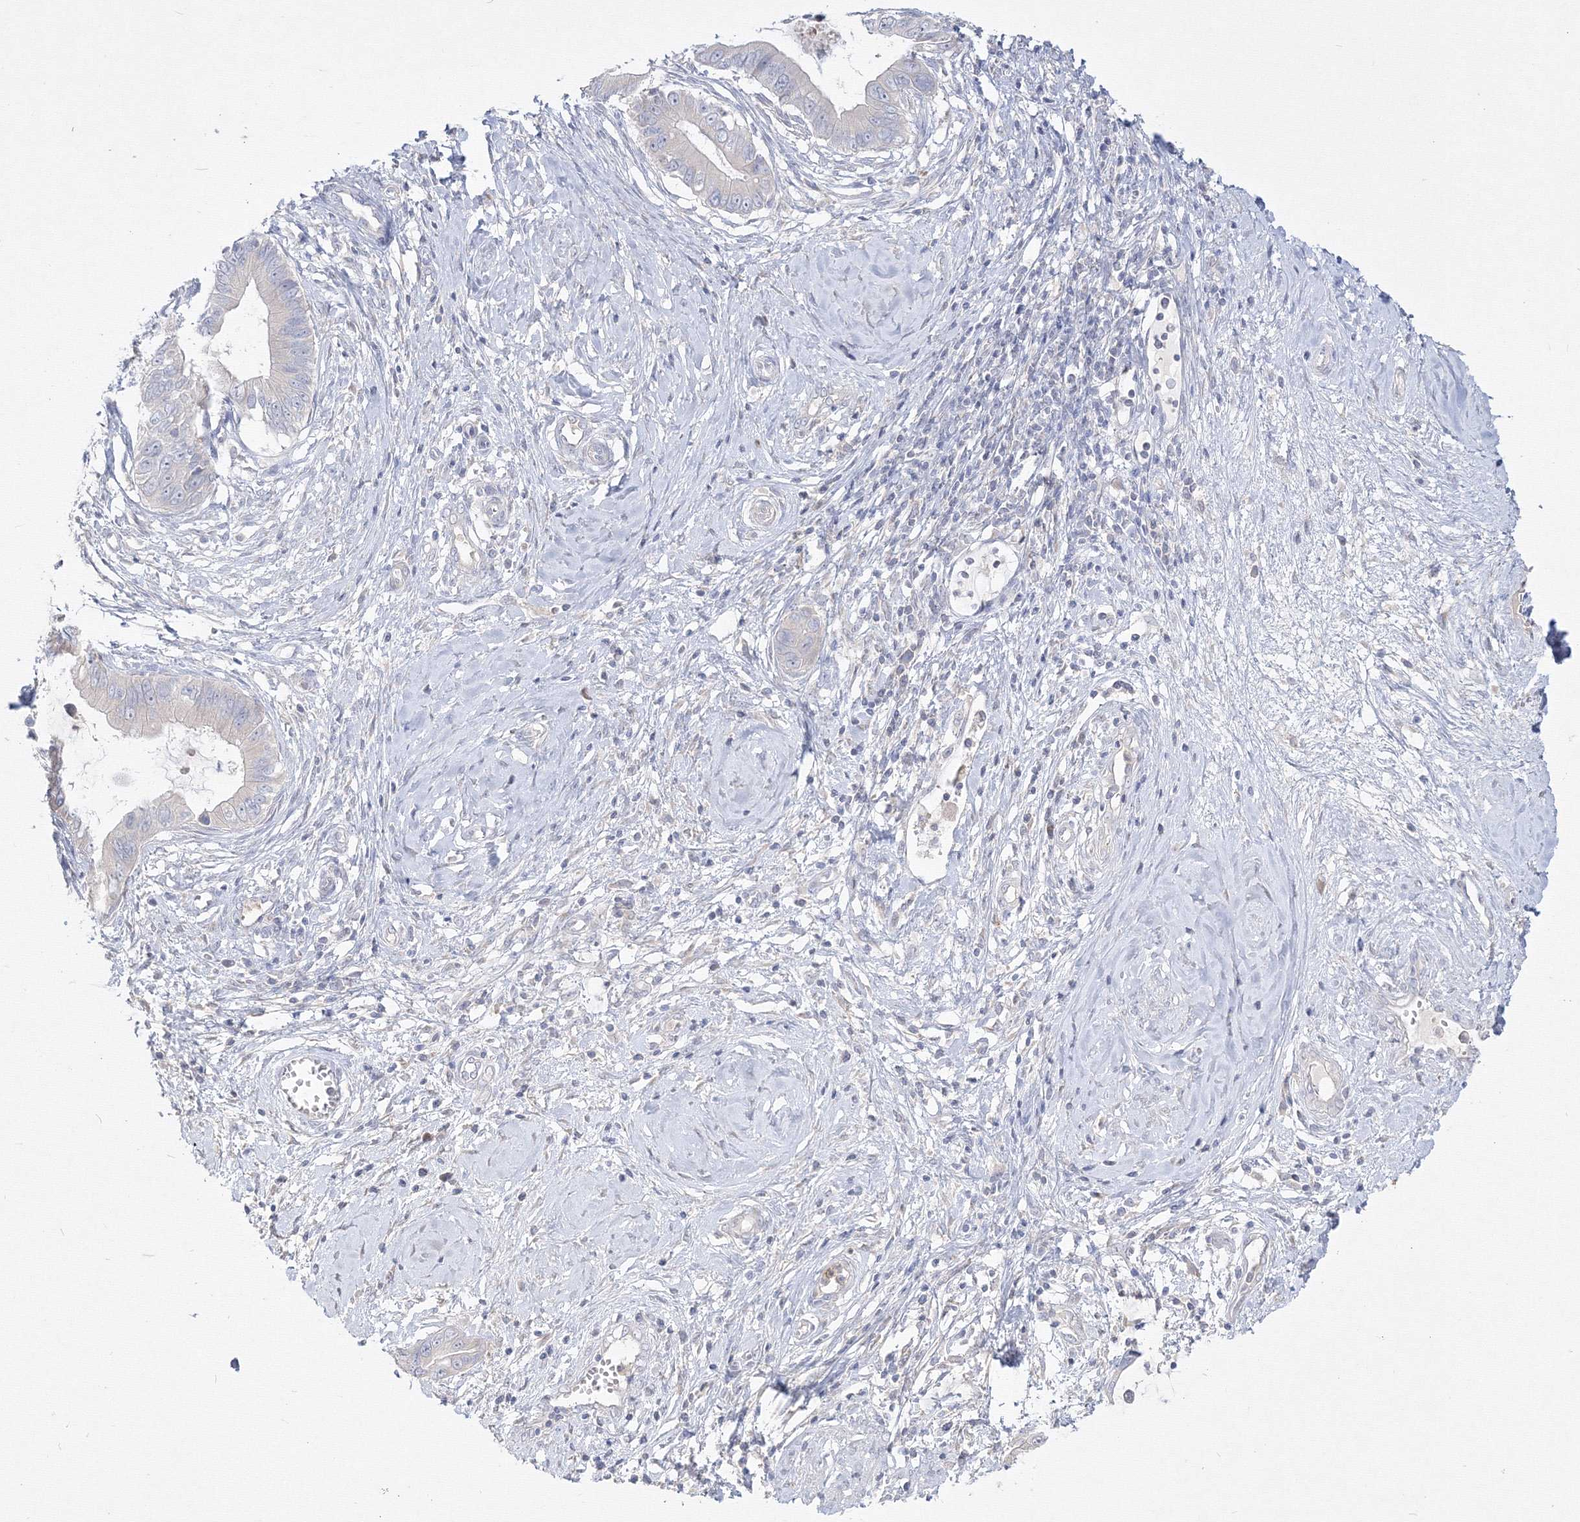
{"staining": {"intensity": "negative", "quantity": "none", "location": "none"}, "tissue": "cervical cancer", "cell_type": "Tumor cells", "image_type": "cancer", "snomed": [{"axis": "morphology", "description": "Adenocarcinoma, NOS"}, {"axis": "topography", "description": "Cervix"}], "caption": "This is an IHC histopathology image of cervical cancer. There is no staining in tumor cells.", "gene": "FBXL8", "patient": {"sex": "female", "age": 44}}